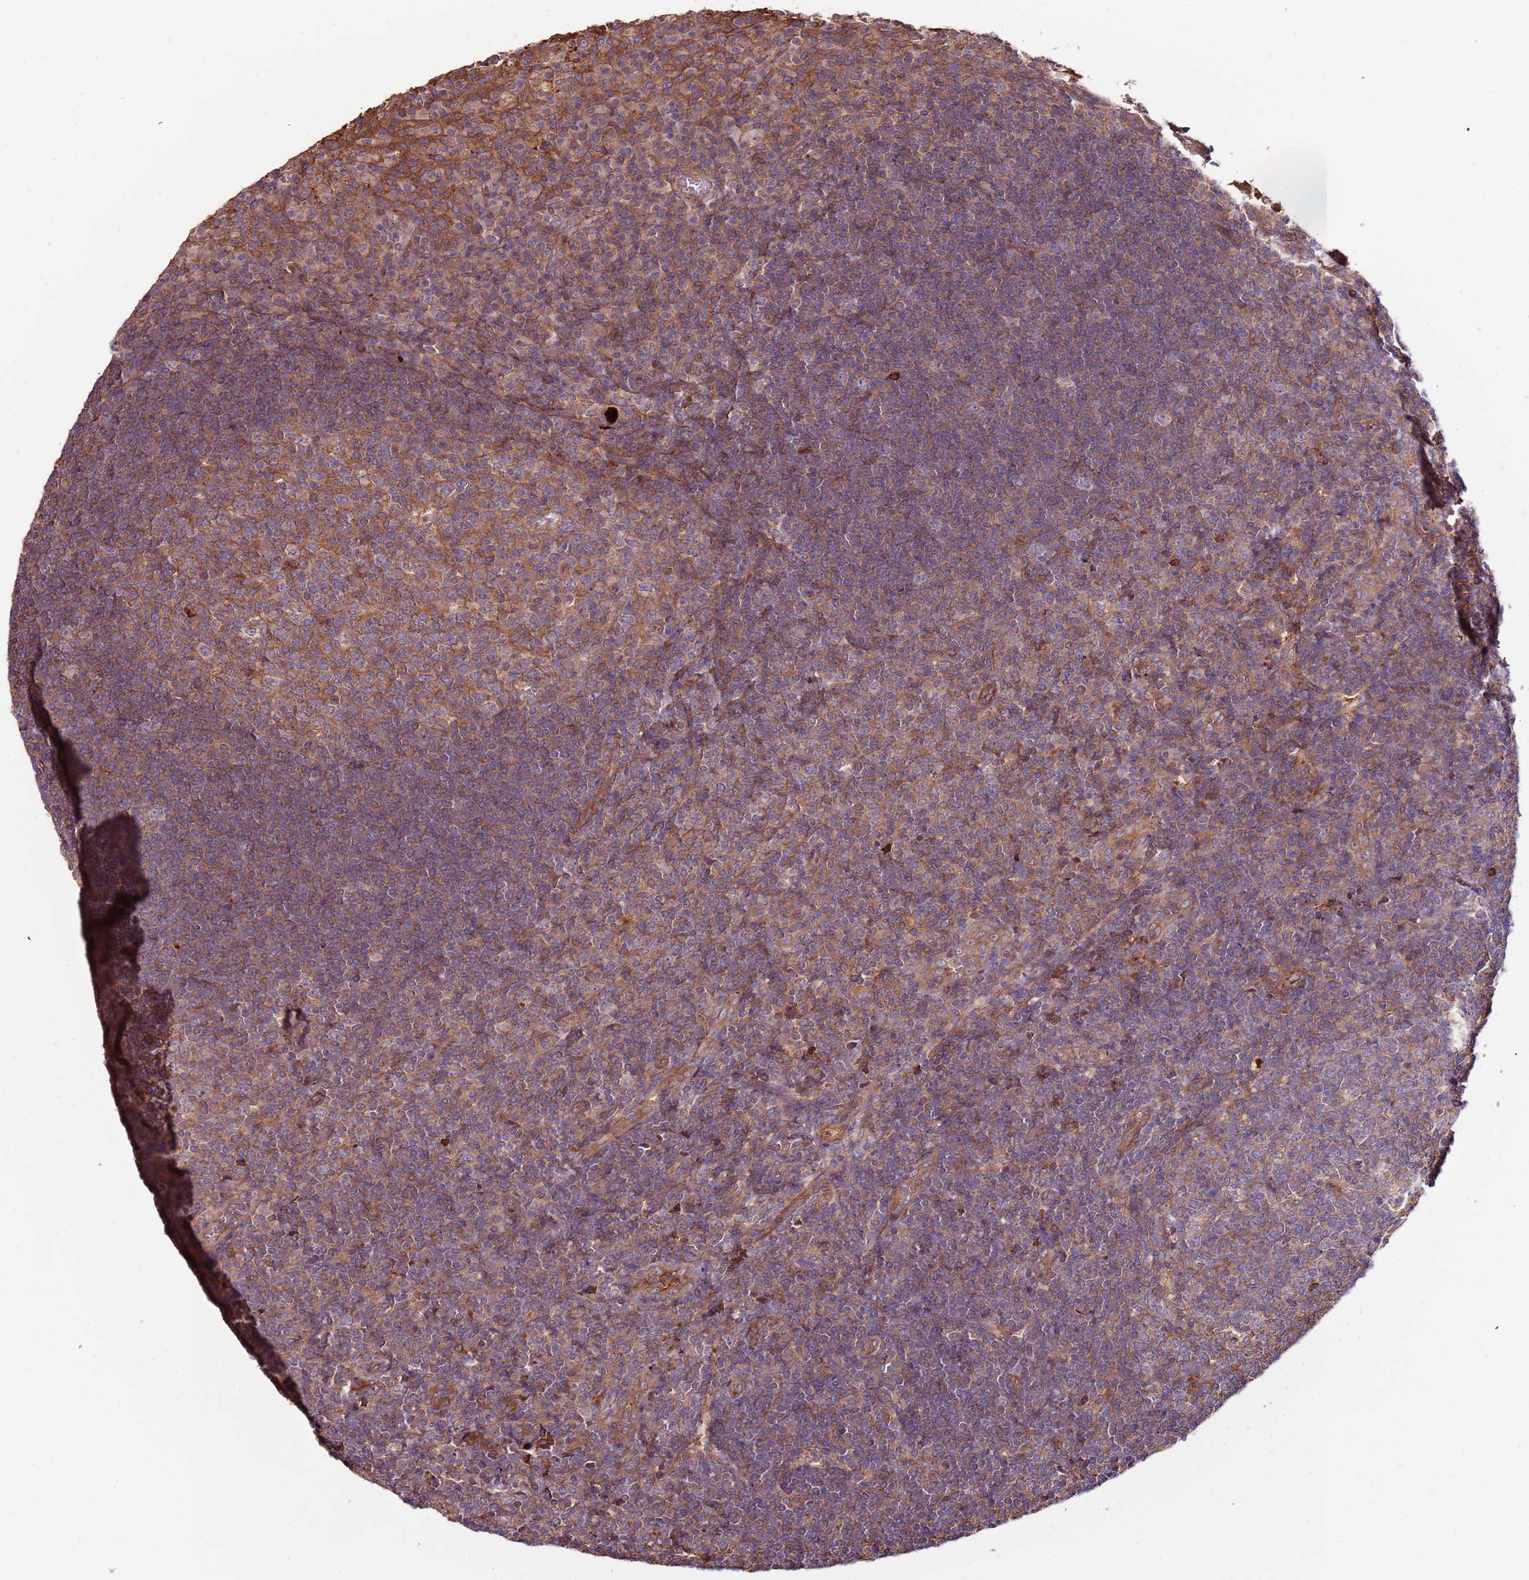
{"staining": {"intensity": "moderate", "quantity": "25%-75%", "location": "cytoplasmic/membranous"}, "tissue": "tonsil", "cell_type": "Germinal center cells", "image_type": "normal", "snomed": [{"axis": "morphology", "description": "Normal tissue, NOS"}, {"axis": "topography", "description": "Tonsil"}], "caption": "A brown stain highlights moderate cytoplasmic/membranous expression of a protein in germinal center cells of unremarkable tonsil.", "gene": "DENR", "patient": {"sex": "female", "age": 10}}